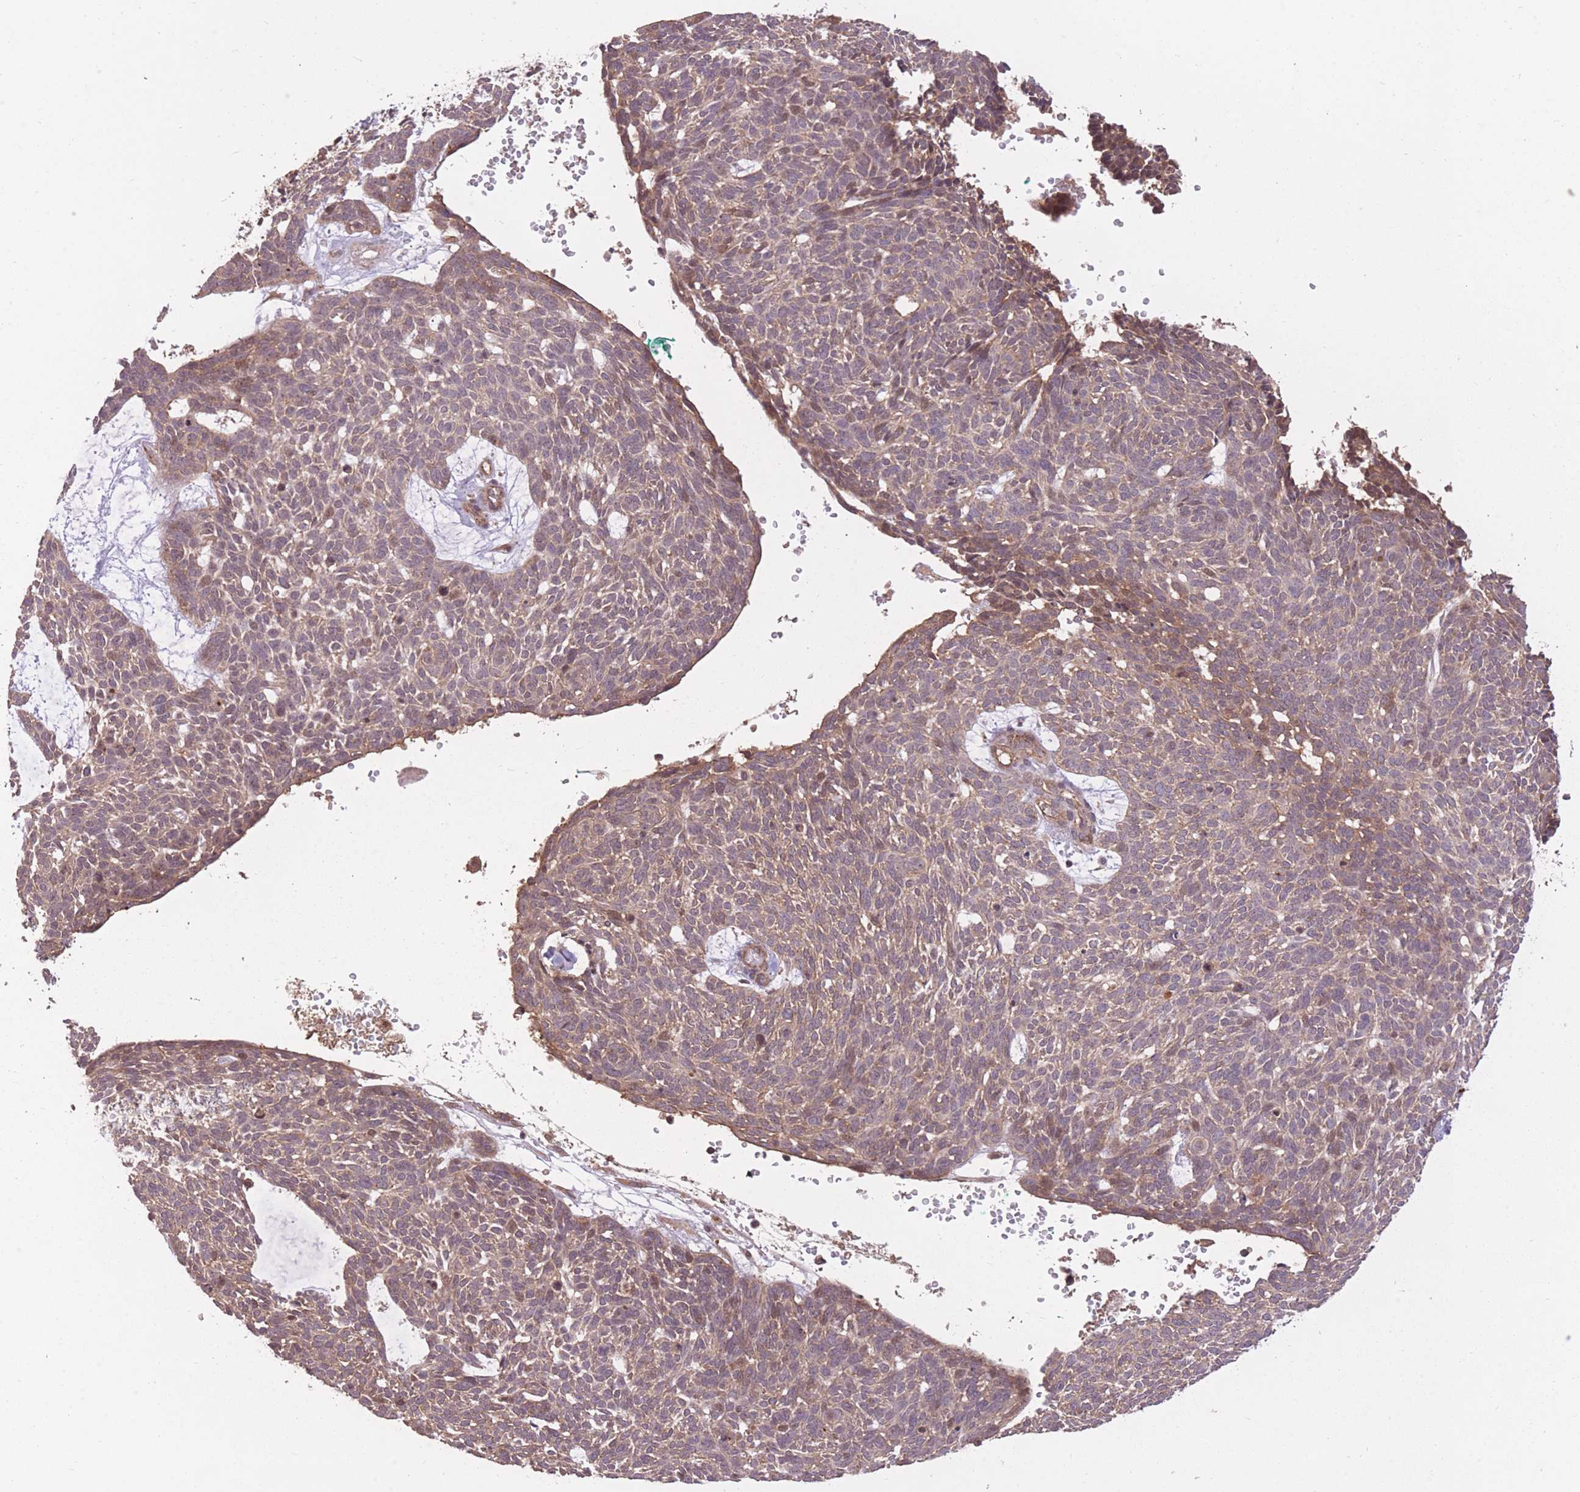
{"staining": {"intensity": "weak", "quantity": ">75%", "location": "cytoplasmic/membranous"}, "tissue": "skin cancer", "cell_type": "Tumor cells", "image_type": "cancer", "snomed": [{"axis": "morphology", "description": "Basal cell carcinoma"}, {"axis": "topography", "description": "Skin"}], "caption": "Tumor cells exhibit low levels of weak cytoplasmic/membranous positivity in about >75% of cells in skin cancer (basal cell carcinoma).", "gene": "POLR3F", "patient": {"sex": "male", "age": 61}}